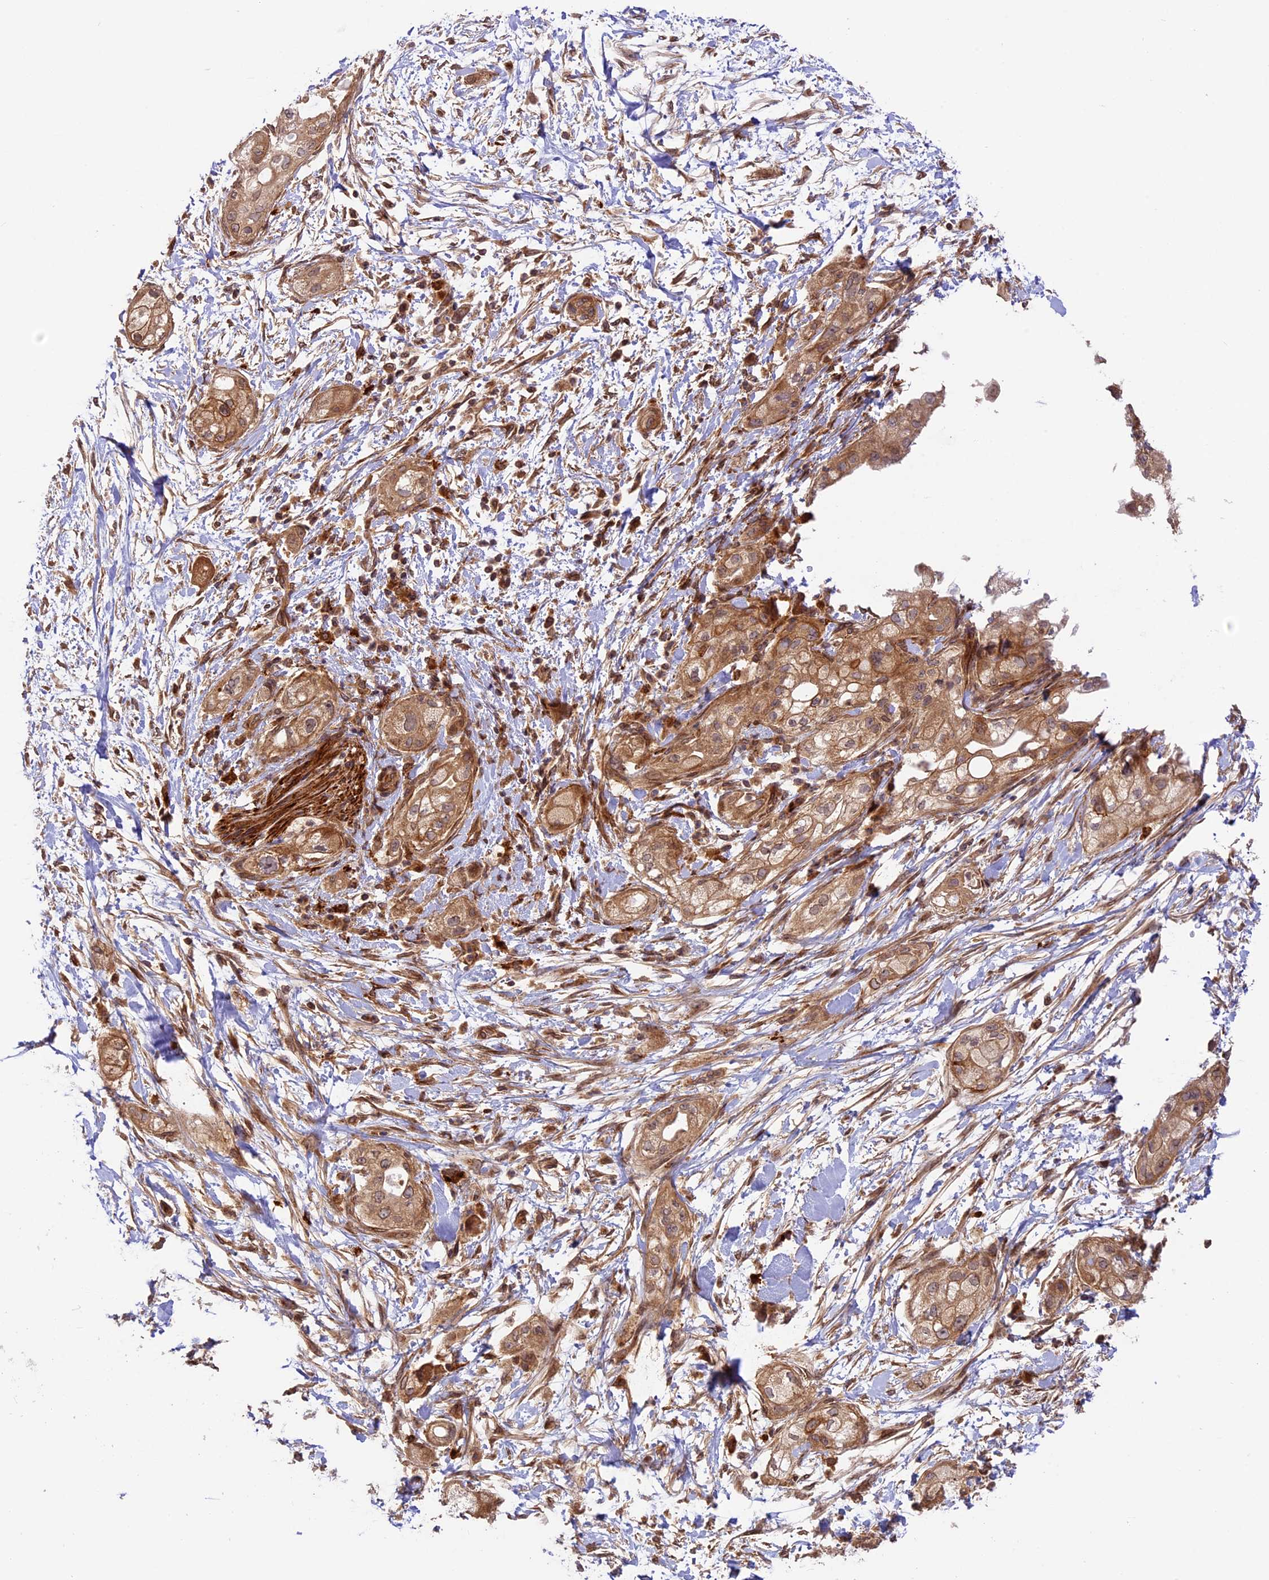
{"staining": {"intensity": "moderate", "quantity": ">75%", "location": "cytoplasmic/membranous"}, "tissue": "pancreatic cancer", "cell_type": "Tumor cells", "image_type": "cancer", "snomed": [{"axis": "morphology", "description": "Adenocarcinoma, NOS"}, {"axis": "topography", "description": "Pancreas"}], "caption": "Immunohistochemical staining of pancreatic adenocarcinoma shows medium levels of moderate cytoplasmic/membranous protein staining in approximately >75% of tumor cells.", "gene": "DGKH", "patient": {"sex": "male", "age": 58}}